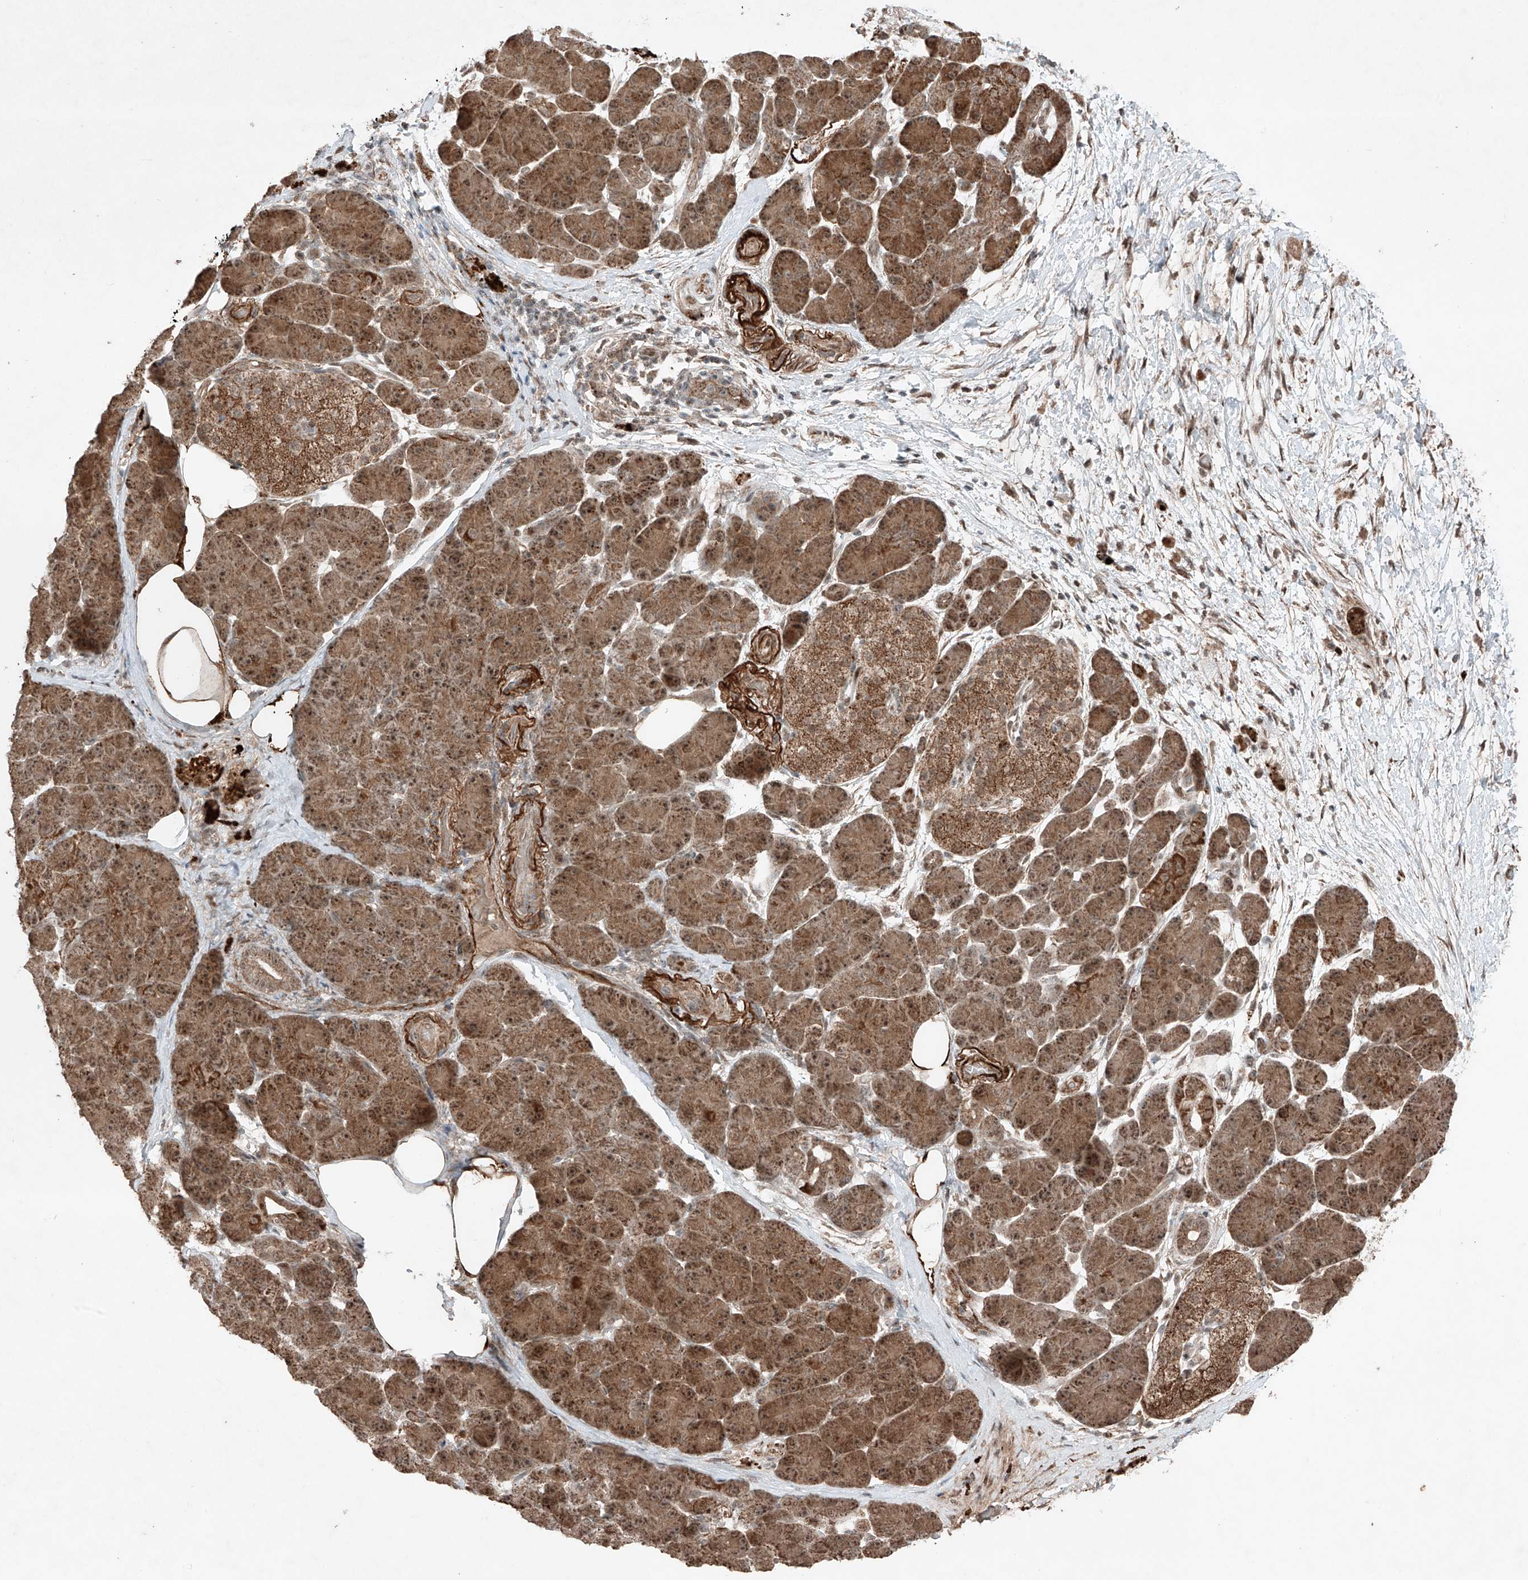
{"staining": {"intensity": "moderate", "quantity": ">75%", "location": "cytoplasmic/membranous"}, "tissue": "pancreatic cancer", "cell_type": "Tumor cells", "image_type": "cancer", "snomed": [{"axis": "morphology", "description": "Normal tissue, NOS"}, {"axis": "morphology", "description": "Adenocarcinoma, NOS"}, {"axis": "topography", "description": "Pancreas"}], "caption": "This photomicrograph exhibits immunohistochemistry staining of pancreatic adenocarcinoma, with medium moderate cytoplasmic/membranous expression in about >75% of tumor cells.", "gene": "ZNF620", "patient": {"sex": "female", "age": 68}}